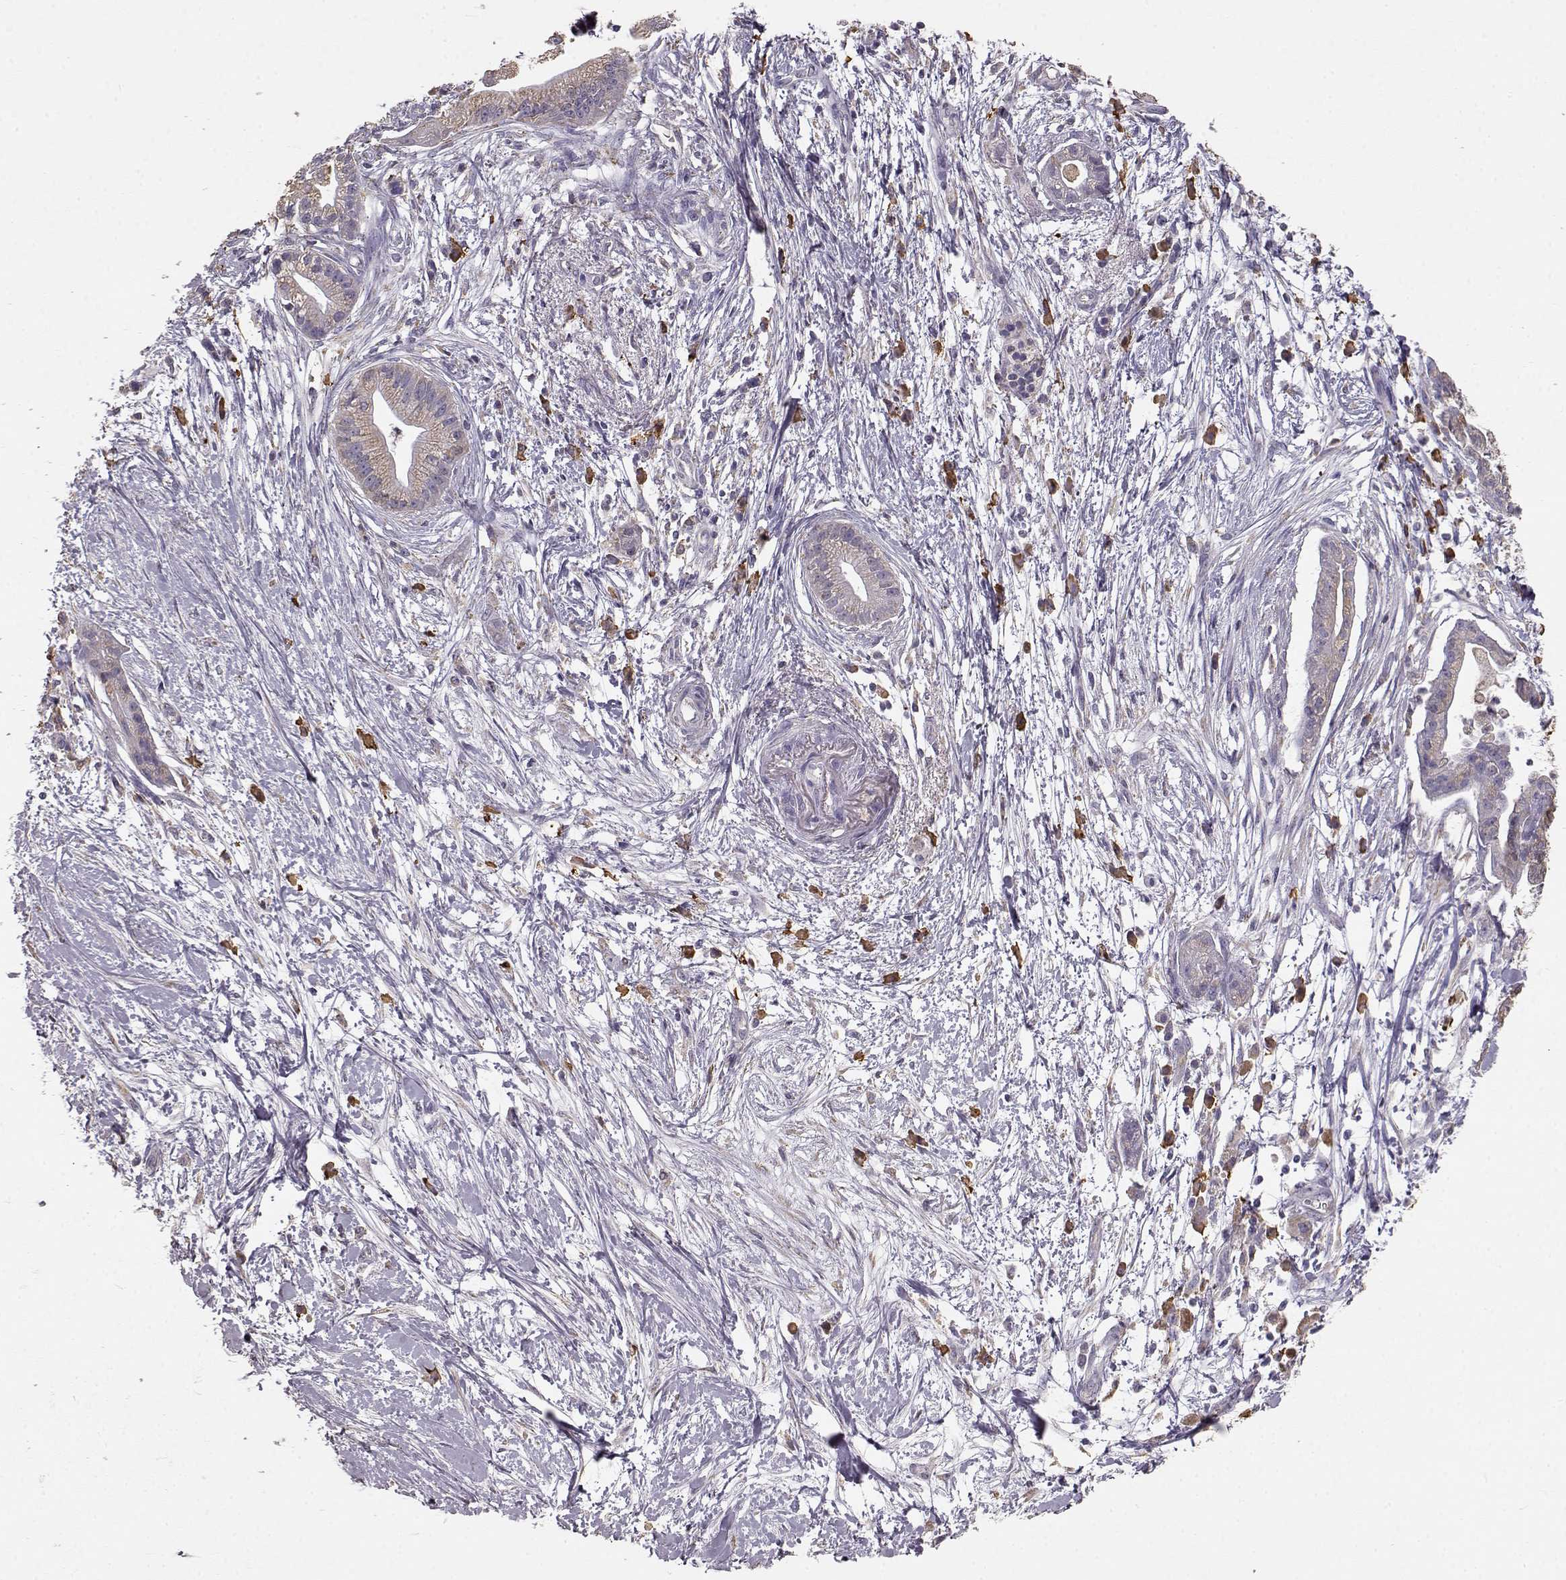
{"staining": {"intensity": "weak", "quantity": "25%-75%", "location": "cytoplasmic/membranous"}, "tissue": "pancreatic cancer", "cell_type": "Tumor cells", "image_type": "cancer", "snomed": [{"axis": "morphology", "description": "Normal tissue, NOS"}, {"axis": "morphology", "description": "Adenocarcinoma, NOS"}, {"axis": "topography", "description": "Lymph node"}, {"axis": "topography", "description": "Pancreas"}], "caption": "Immunohistochemistry image of pancreatic cancer stained for a protein (brown), which reveals low levels of weak cytoplasmic/membranous staining in about 25%-75% of tumor cells.", "gene": "GABRG3", "patient": {"sex": "female", "age": 58}}